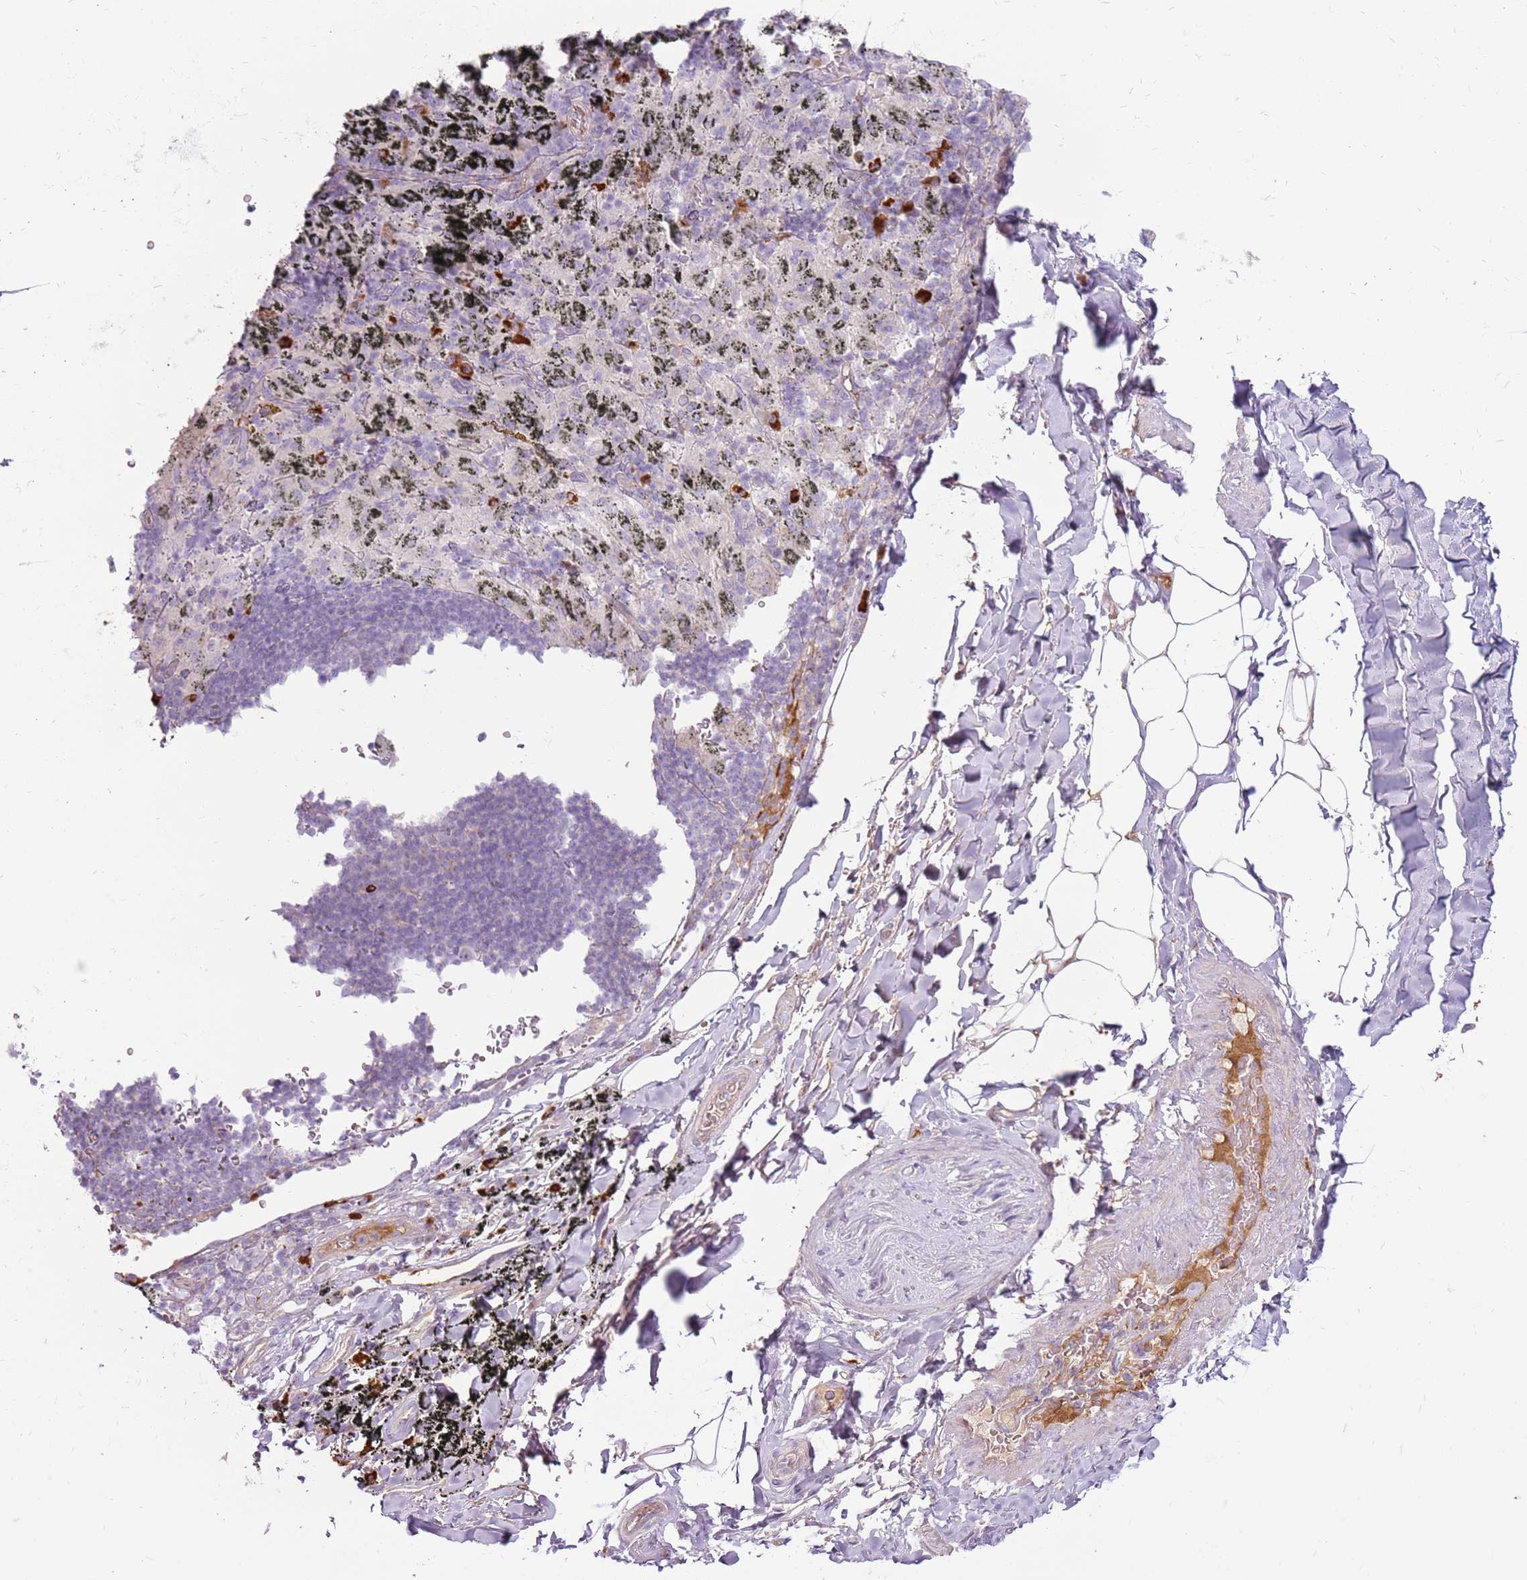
{"staining": {"intensity": "negative", "quantity": "none", "location": "none"}, "tissue": "adipose tissue", "cell_type": "Adipocytes", "image_type": "normal", "snomed": [{"axis": "morphology", "description": "Normal tissue, NOS"}, {"axis": "topography", "description": "Lymph node"}, {"axis": "topography", "description": "Bronchus"}], "caption": "This is an immunohistochemistry histopathology image of unremarkable adipose tissue. There is no expression in adipocytes.", "gene": "MCUB", "patient": {"sex": "male", "age": 63}}